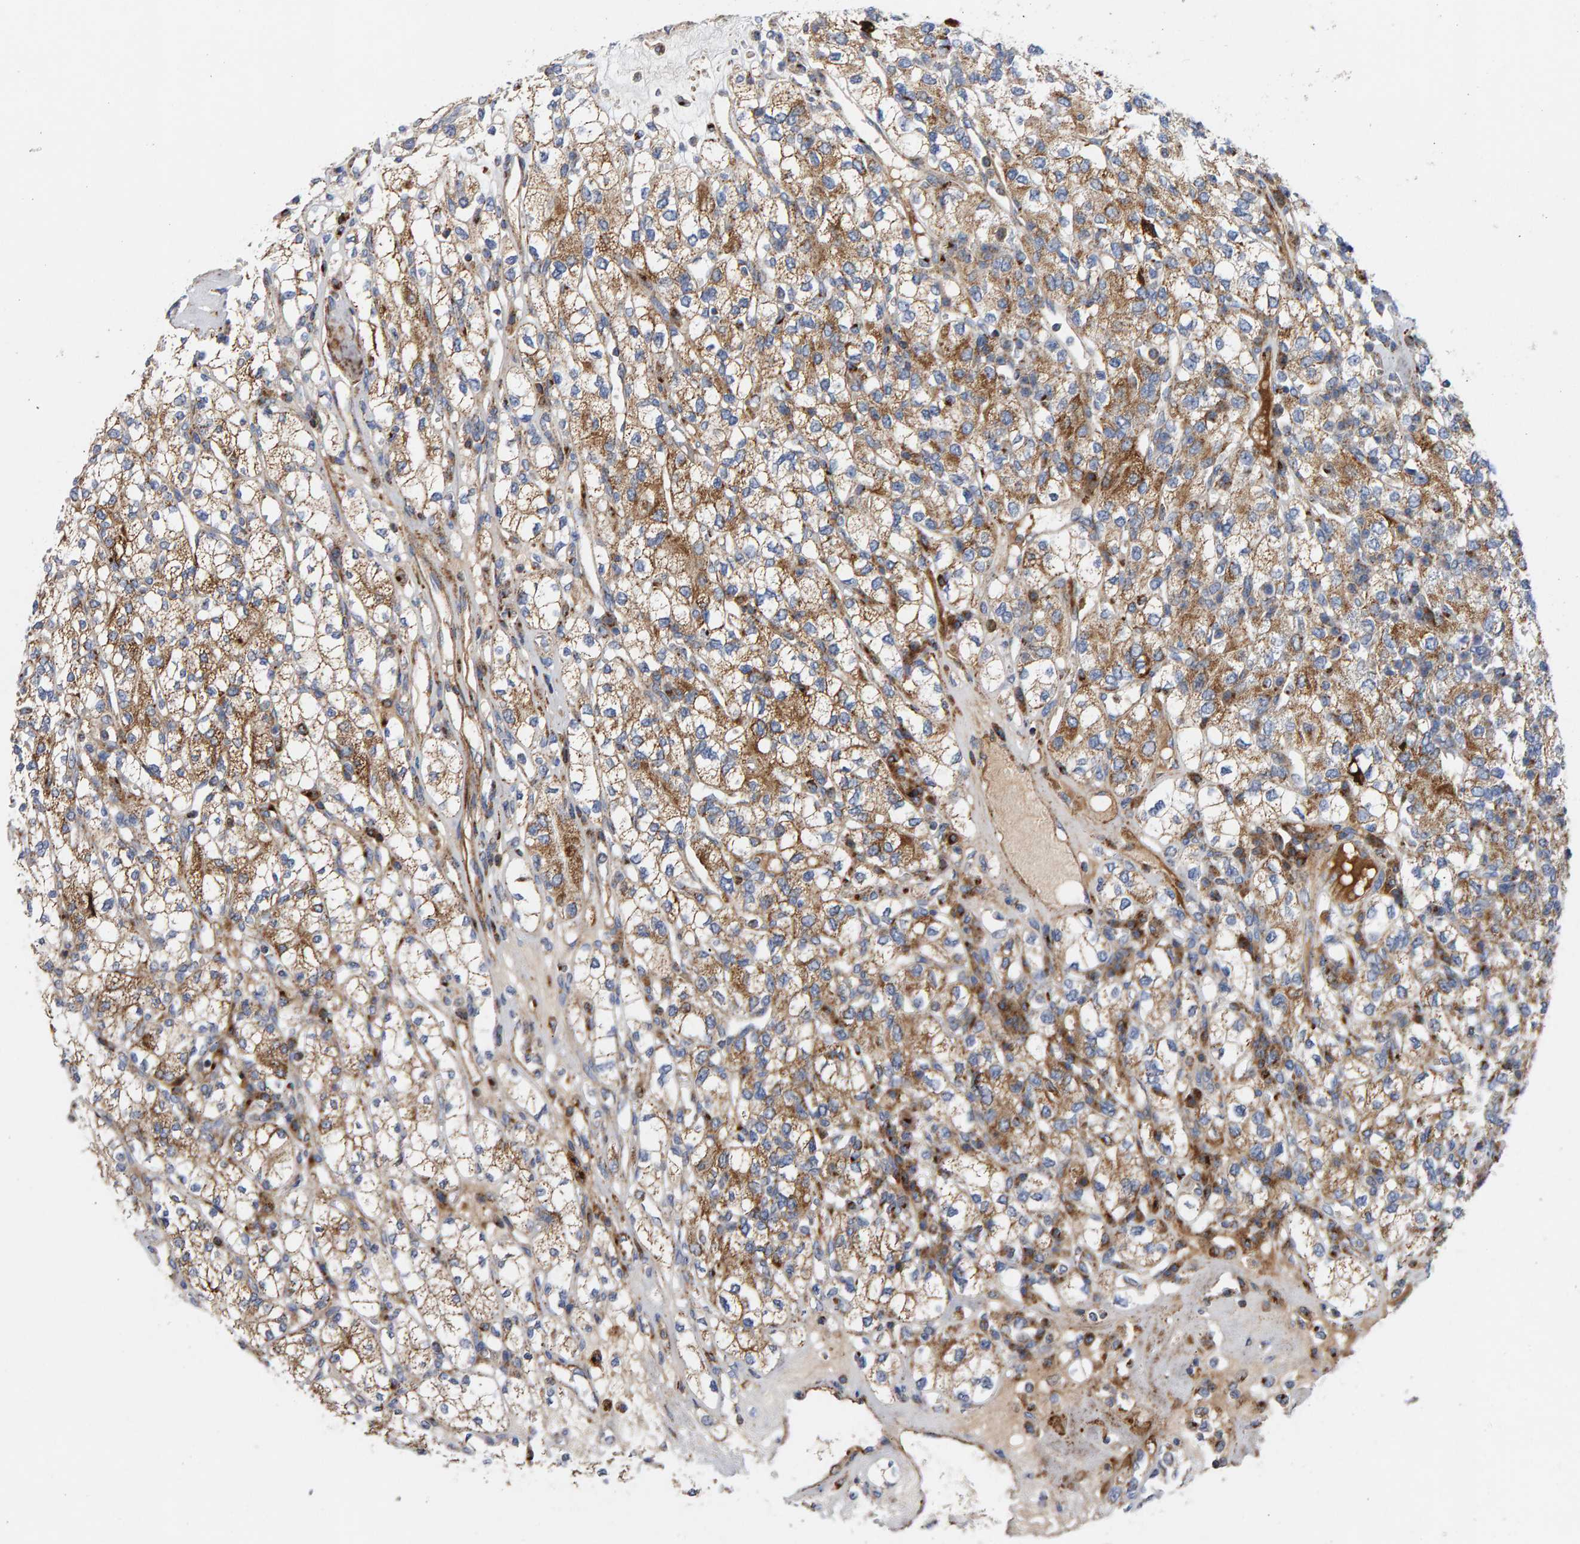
{"staining": {"intensity": "moderate", "quantity": ">75%", "location": "cytoplasmic/membranous"}, "tissue": "renal cancer", "cell_type": "Tumor cells", "image_type": "cancer", "snomed": [{"axis": "morphology", "description": "Adenocarcinoma, NOS"}, {"axis": "topography", "description": "Kidney"}], "caption": "Immunohistochemistry histopathology image of human renal cancer (adenocarcinoma) stained for a protein (brown), which reveals medium levels of moderate cytoplasmic/membranous staining in approximately >75% of tumor cells.", "gene": "GGTA1", "patient": {"sex": "male", "age": 77}}